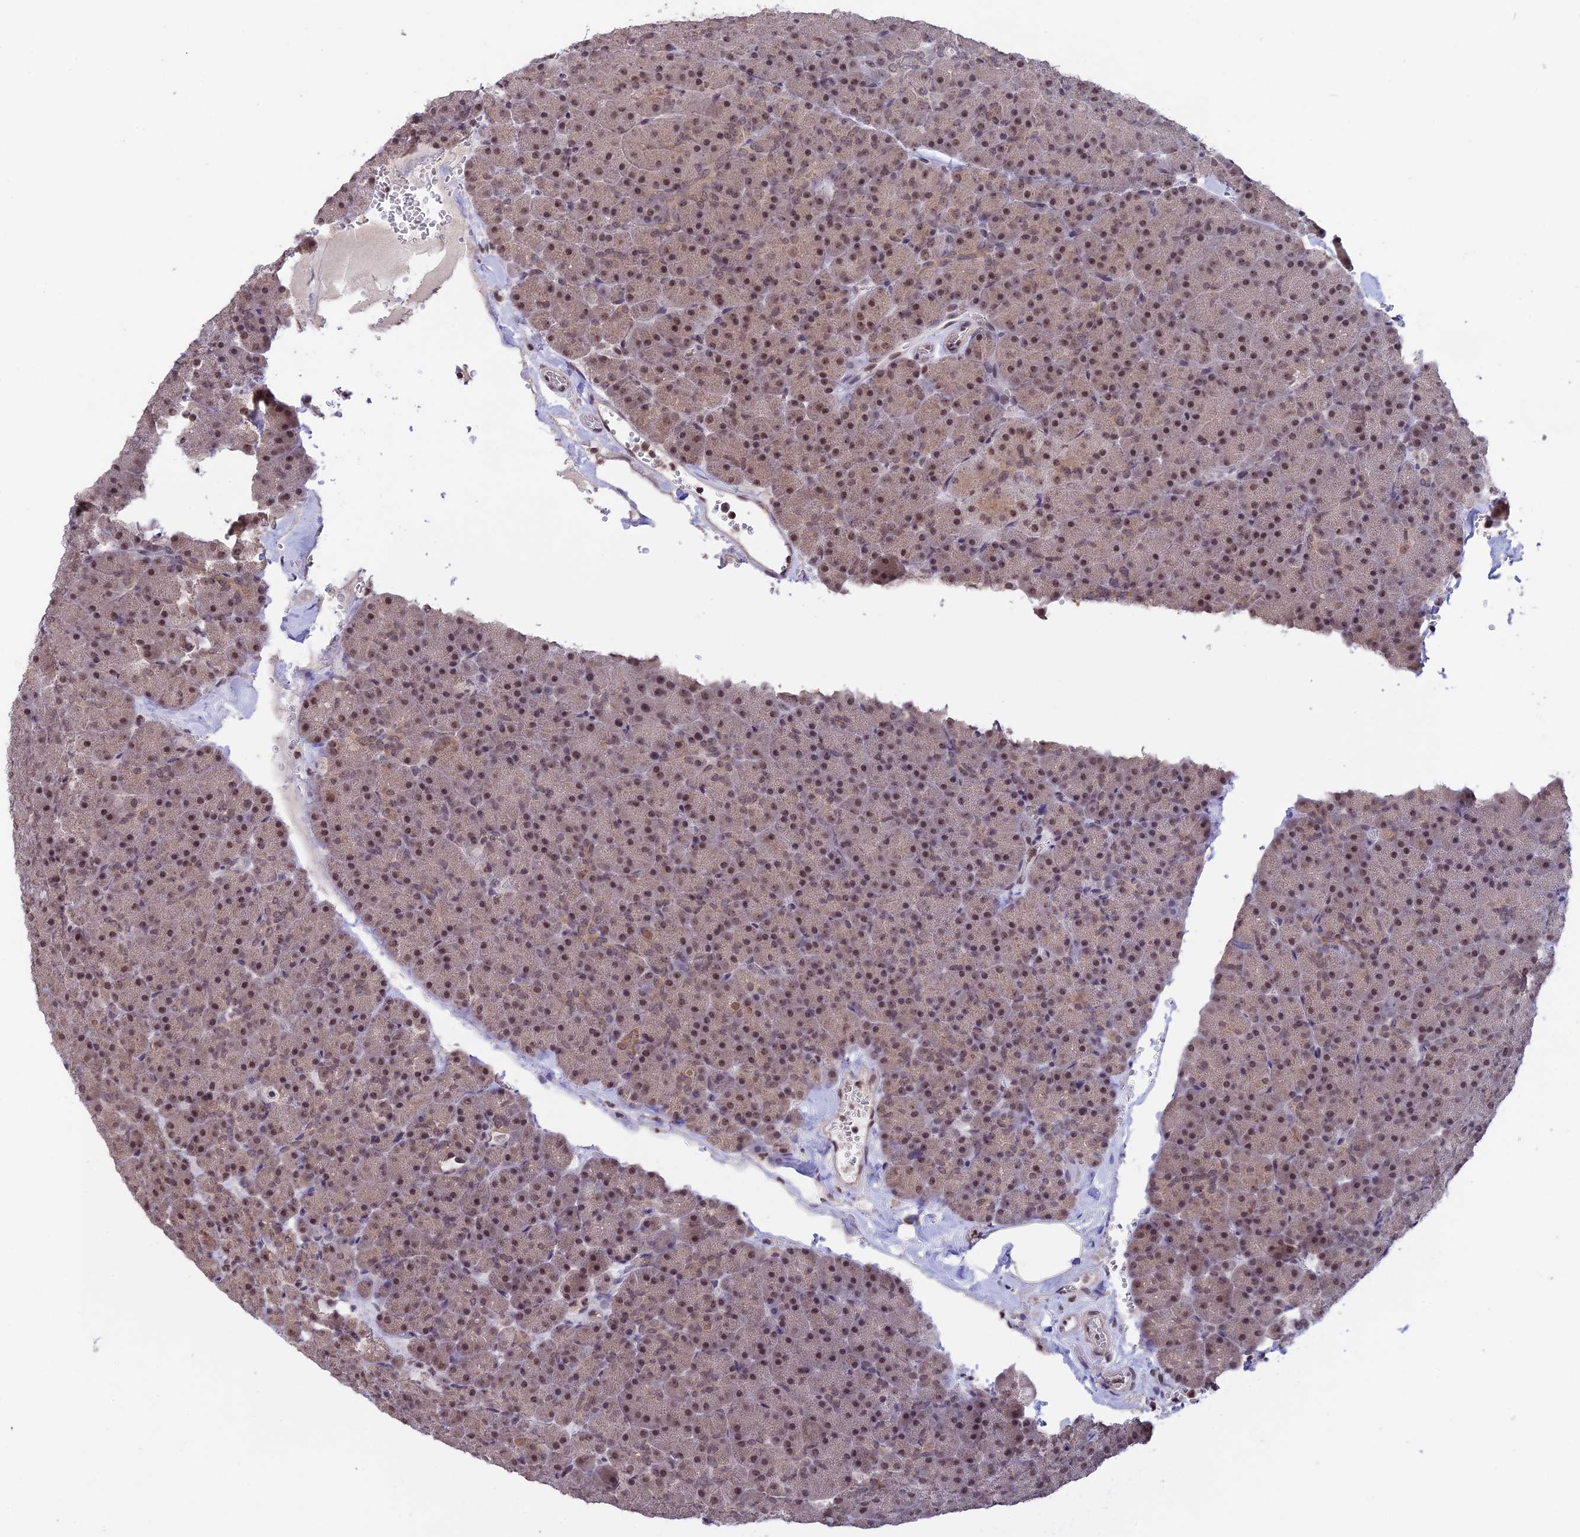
{"staining": {"intensity": "moderate", "quantity": ">75%", "location": "nuclear"}, "tissue": "pancreas", "cell_type": "Exocrine glandular cells", "image_type": "normal", "snomed": [{"axis": "morphology", "description": "Normal tissue, NOS"}, {"axis": "topography", "description": "Pancreas"}], "caption": "Exocrine glandular cells display medium levels of moderate nuclear expression in about >75% of cells in unremarkable pancreas.", "gene": "RFC5", "patient": {"sex": "male", "age": 36}}